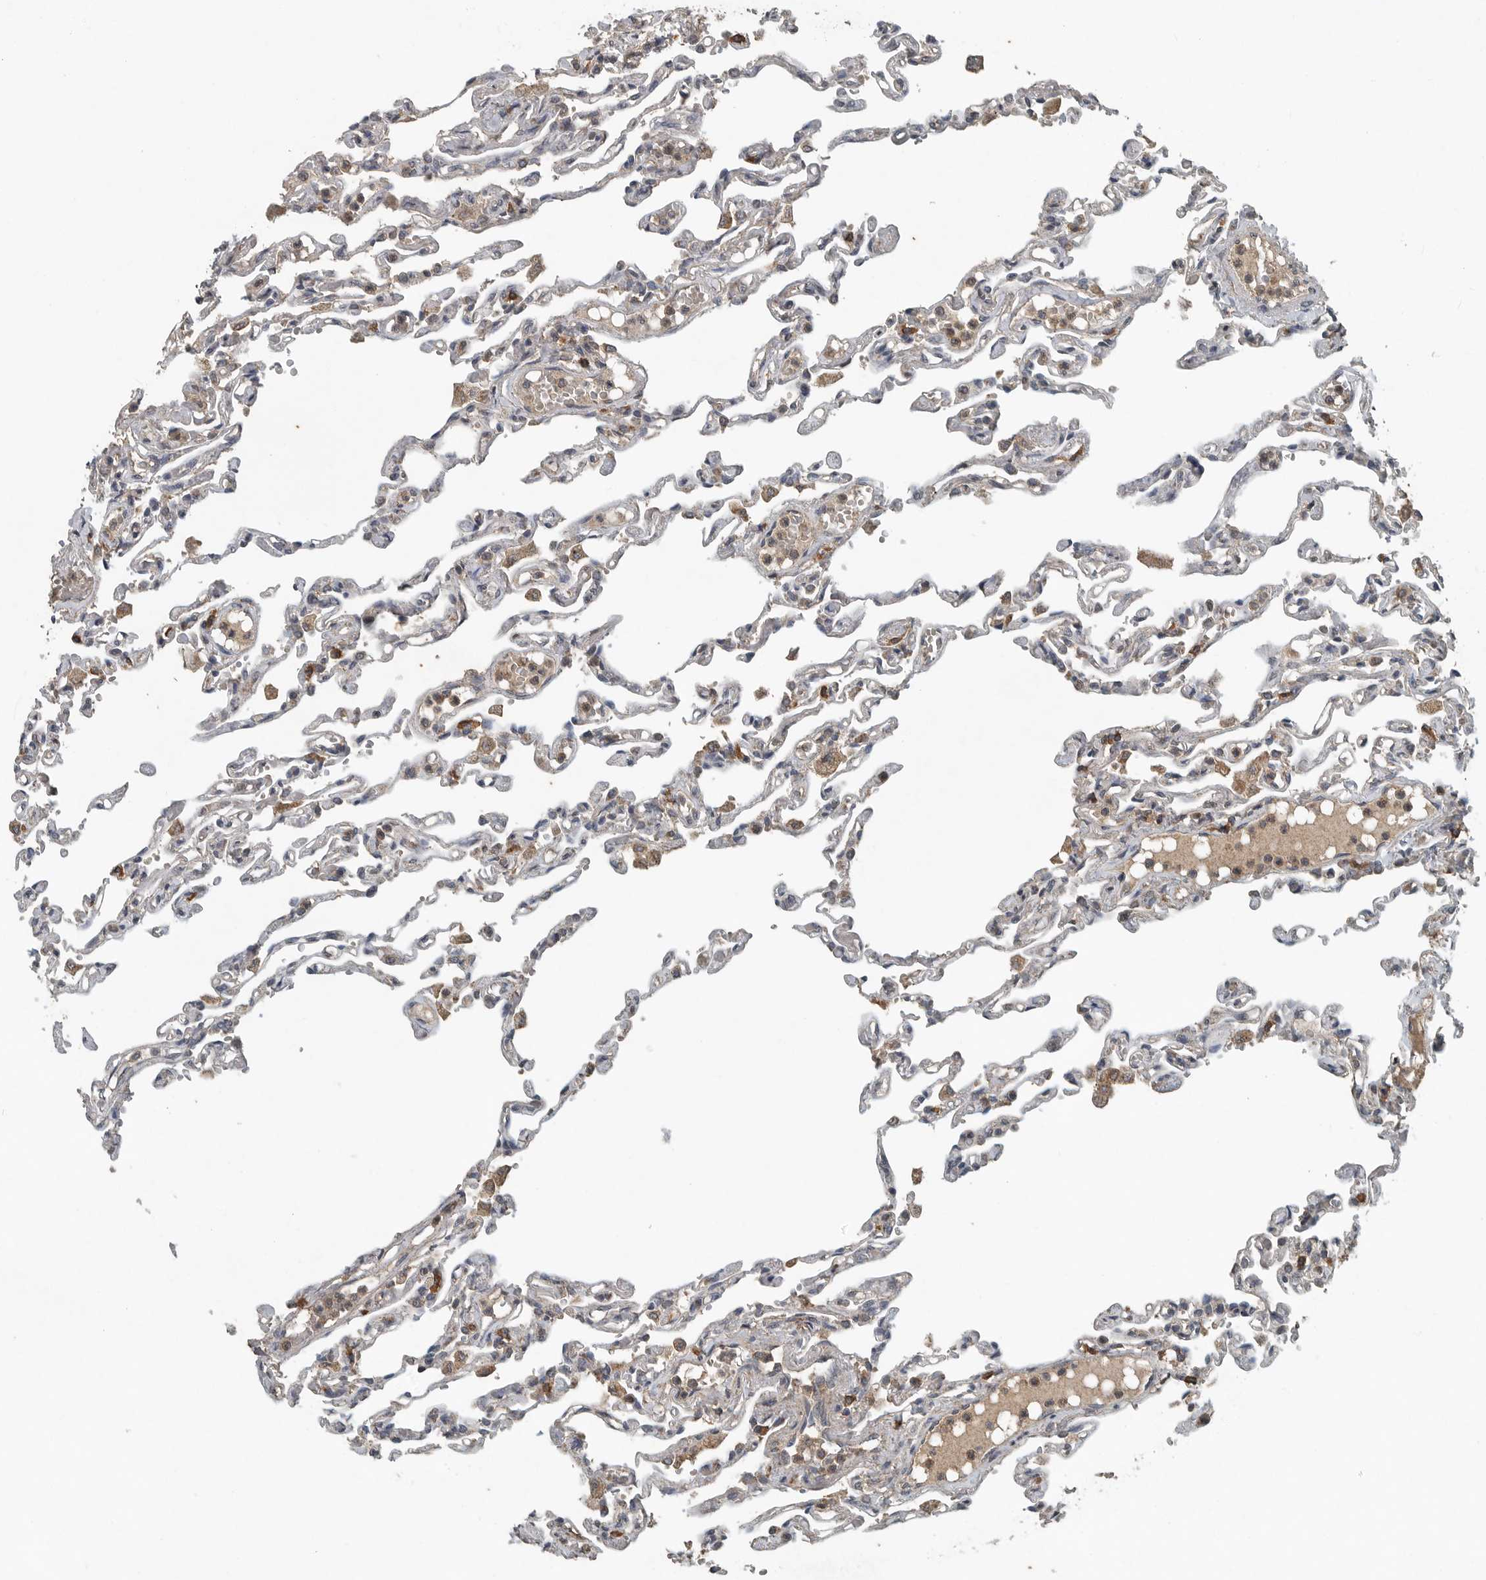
{"staining": {"intensity": "moderate", "quantity": "<25%", "location": "cytoplasmic/membranous"}, "tissue": "lung", "cell_type": "Alveolar cells", "image_type": "normal", "snomed": [{"axis": "morphology", "description": "Normal tissue, NOS"}, {"axis": "topography", "description": "Lung"}], "caption": "DAB (3,3'-diaminobenzidine) immunohistochemical staining of benign human lung shows moderate cytoplasmic/membranous protein positivity in approximately <25% of alveolar cells. (IHC, brightfield microscopy, high magnification).", "gene": "IL6ST", "patient": {"sex": "male", "age": 21}}